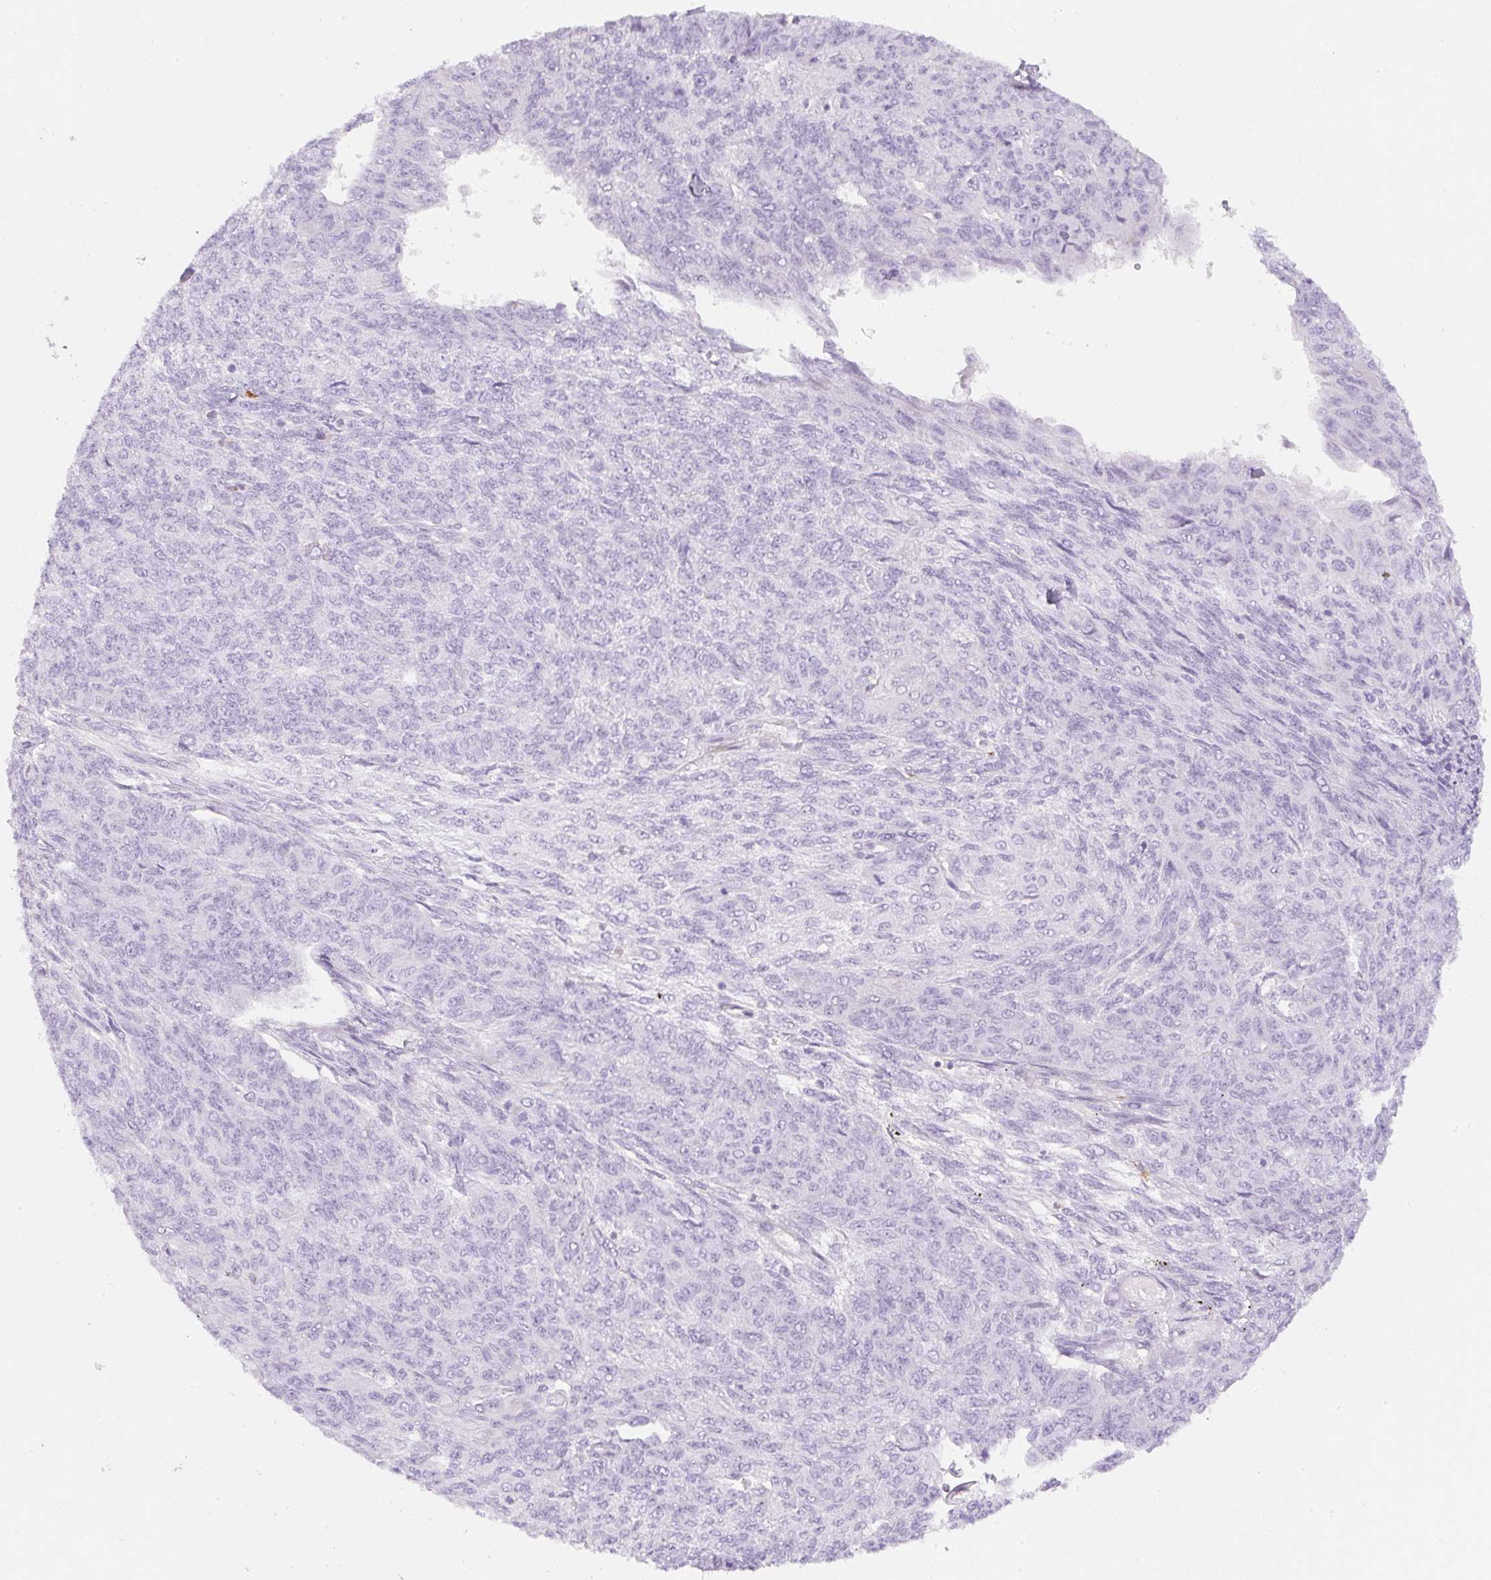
{"staining": {"intensity": "negative", "quantity": "none", "location": "none"}, "tissue": "endometrial cancer", "cell_type": "Tumor cells", "image_type": "cancer", "snomed": [{"axis": "morphology", "description": "Adenocarcinoma, NOS"}, {"axis": "topography", "description": "Endometrium"}], "caption": "Human endometrial cancer stained for a protein using IHC reveals no staining in tumor cells.", "gene": "ZNF689", "patient": {"sex": "female", "age": 32}}